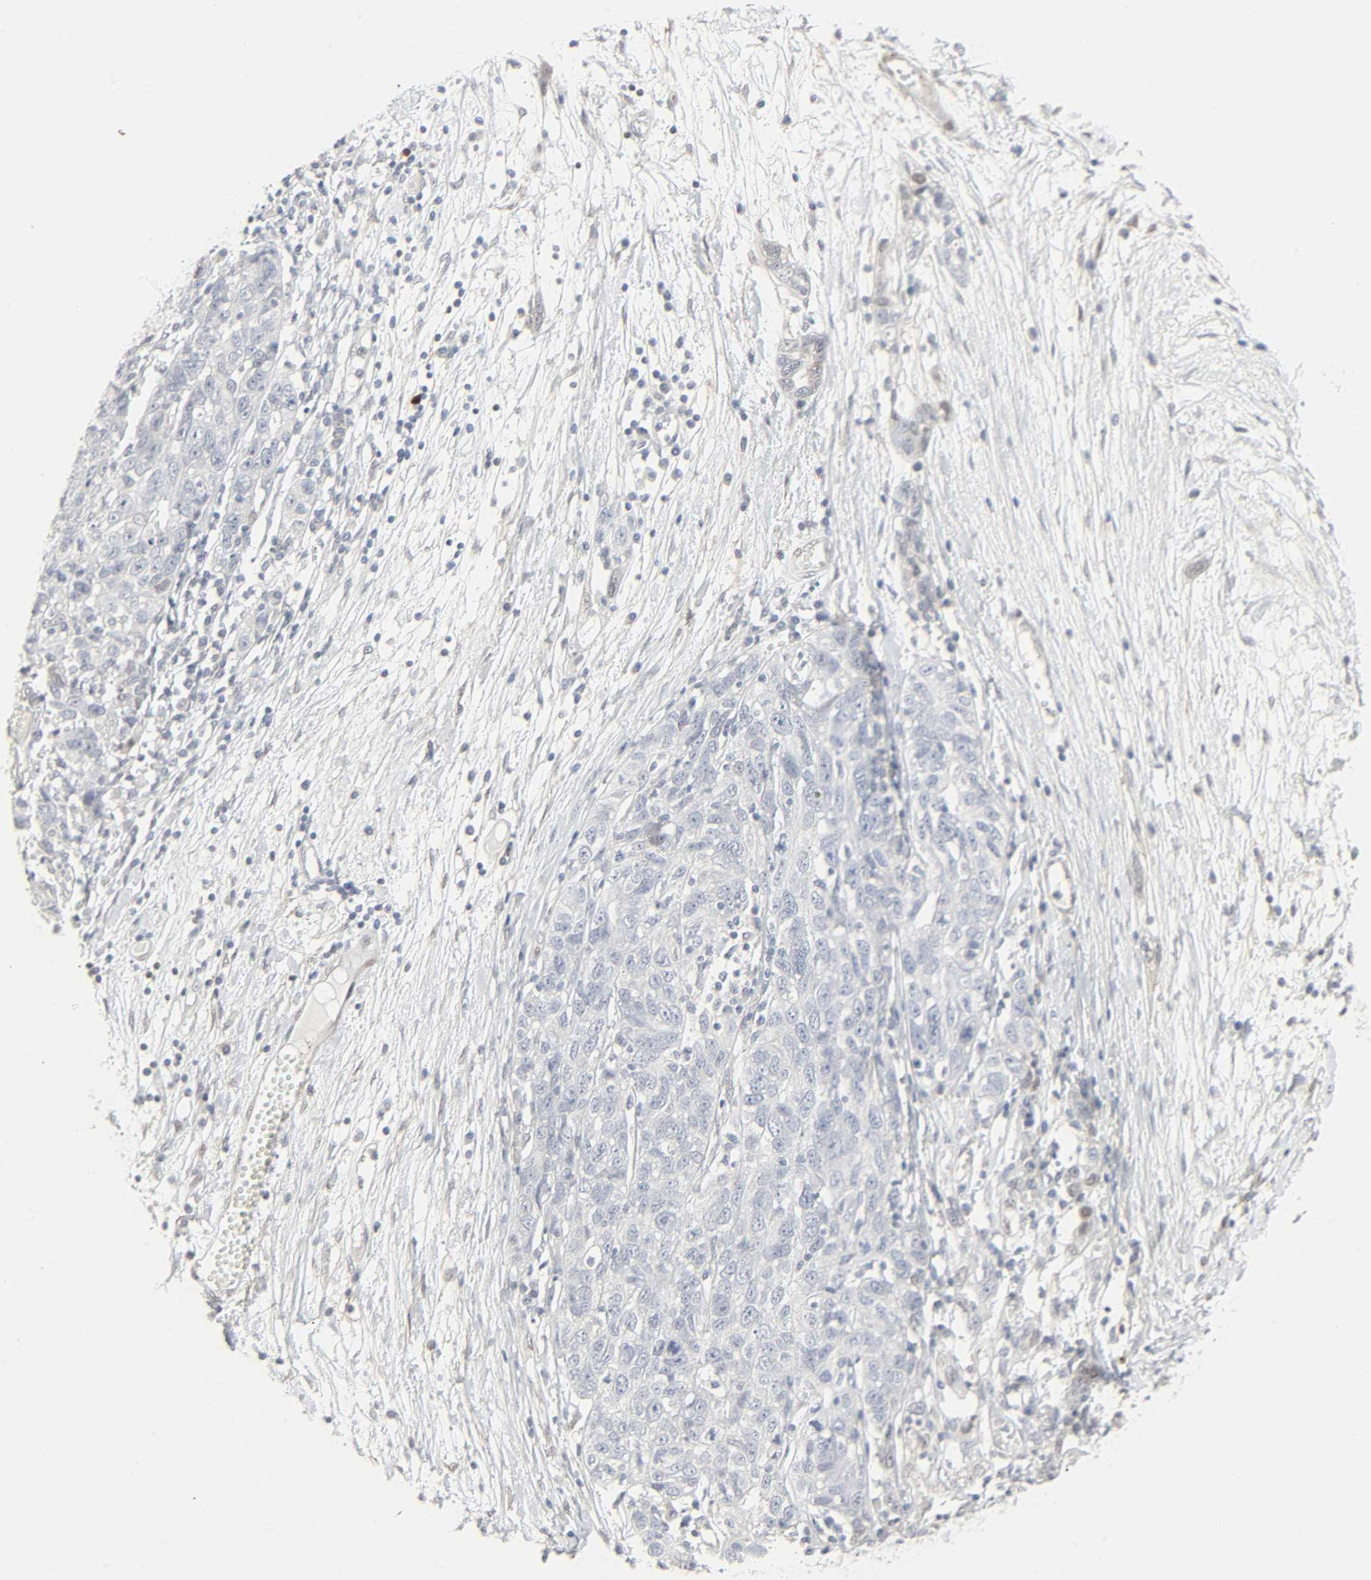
{"staining": {"intensity": "negative", "quantity": "none", "location": "none"}, "tissue": "ovarian cancer", "cell_type": "Tumor cells", "image_type": "cancer", "snomed": [{"axis": "morphology", "description": "Cystadenocarcinoma, serous, NOS"}, {"axis": "topography", "description": "Ovary"}], "caption": "Serous cystadenocarcinoma (ovarian) stained for a protein using immunohistochemistry (IHC) demonstrates no staining tumor cells.", "gene": "ZBTB16", "patient": {"sex": "female", "age": 71}}